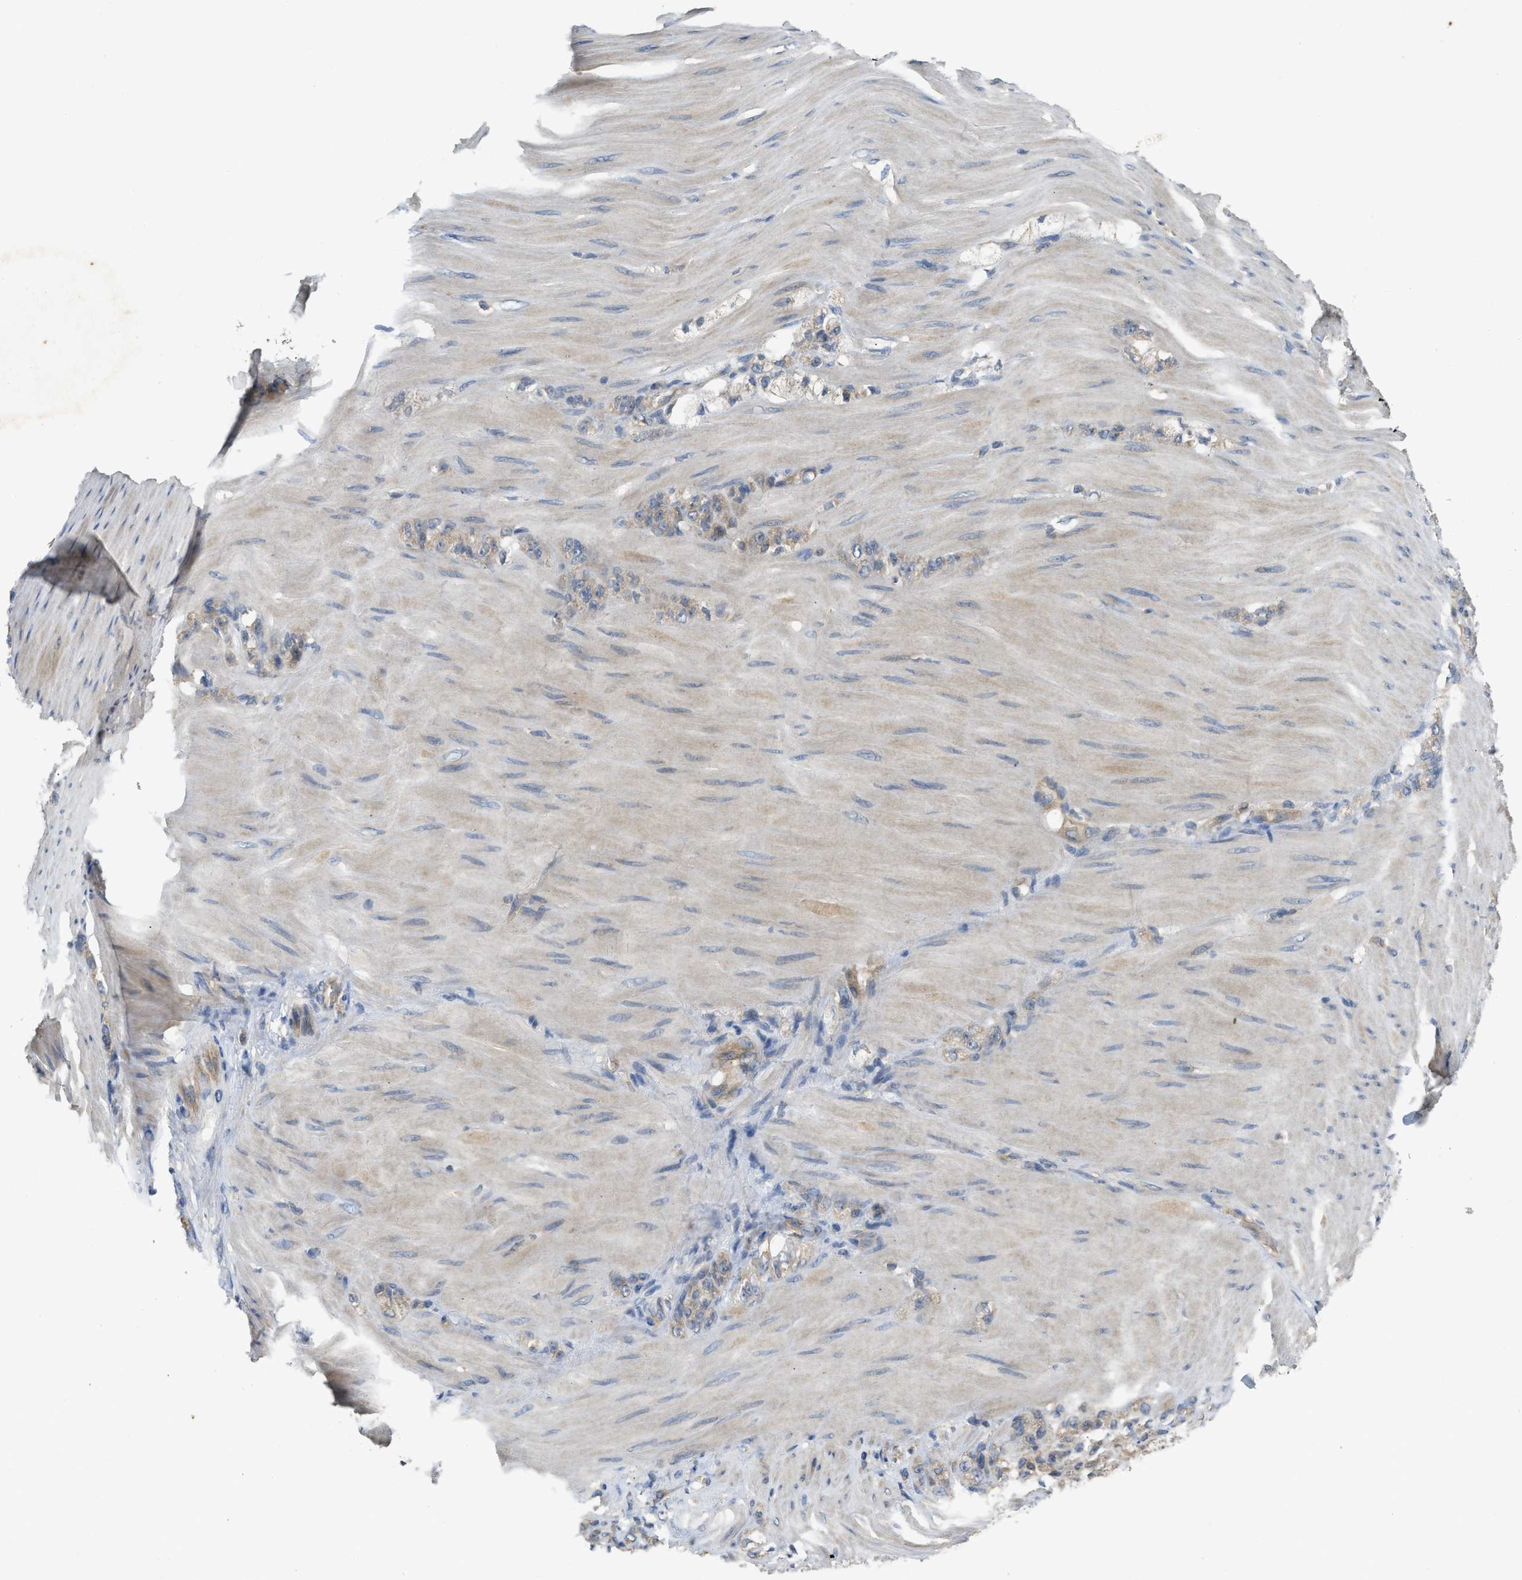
{"staining": {"intensity": "weak", "quantity": ">75%", "location": "cytoplasmic/membranous"}, "tissue": "stomach cancer", "cell_type": "Tumor cells", "image_type": "cancer", "snomed": [{"axis": "morphology", "description": "Normal tissue, NOS"}, {"axis": "morphology", "description": "Adenocarcinoma, NOS"}, {"axis": "topography", "description": "Stomach"}], "caption": "The histopathology image demonstrates staining of stomach adenocarcinoma, revealing weak cytoplasmic/membranous protein expression (brown color) within tumor cells.", "gene": "PPP3CA", "patient": {"sex": "male", "age": 82}}